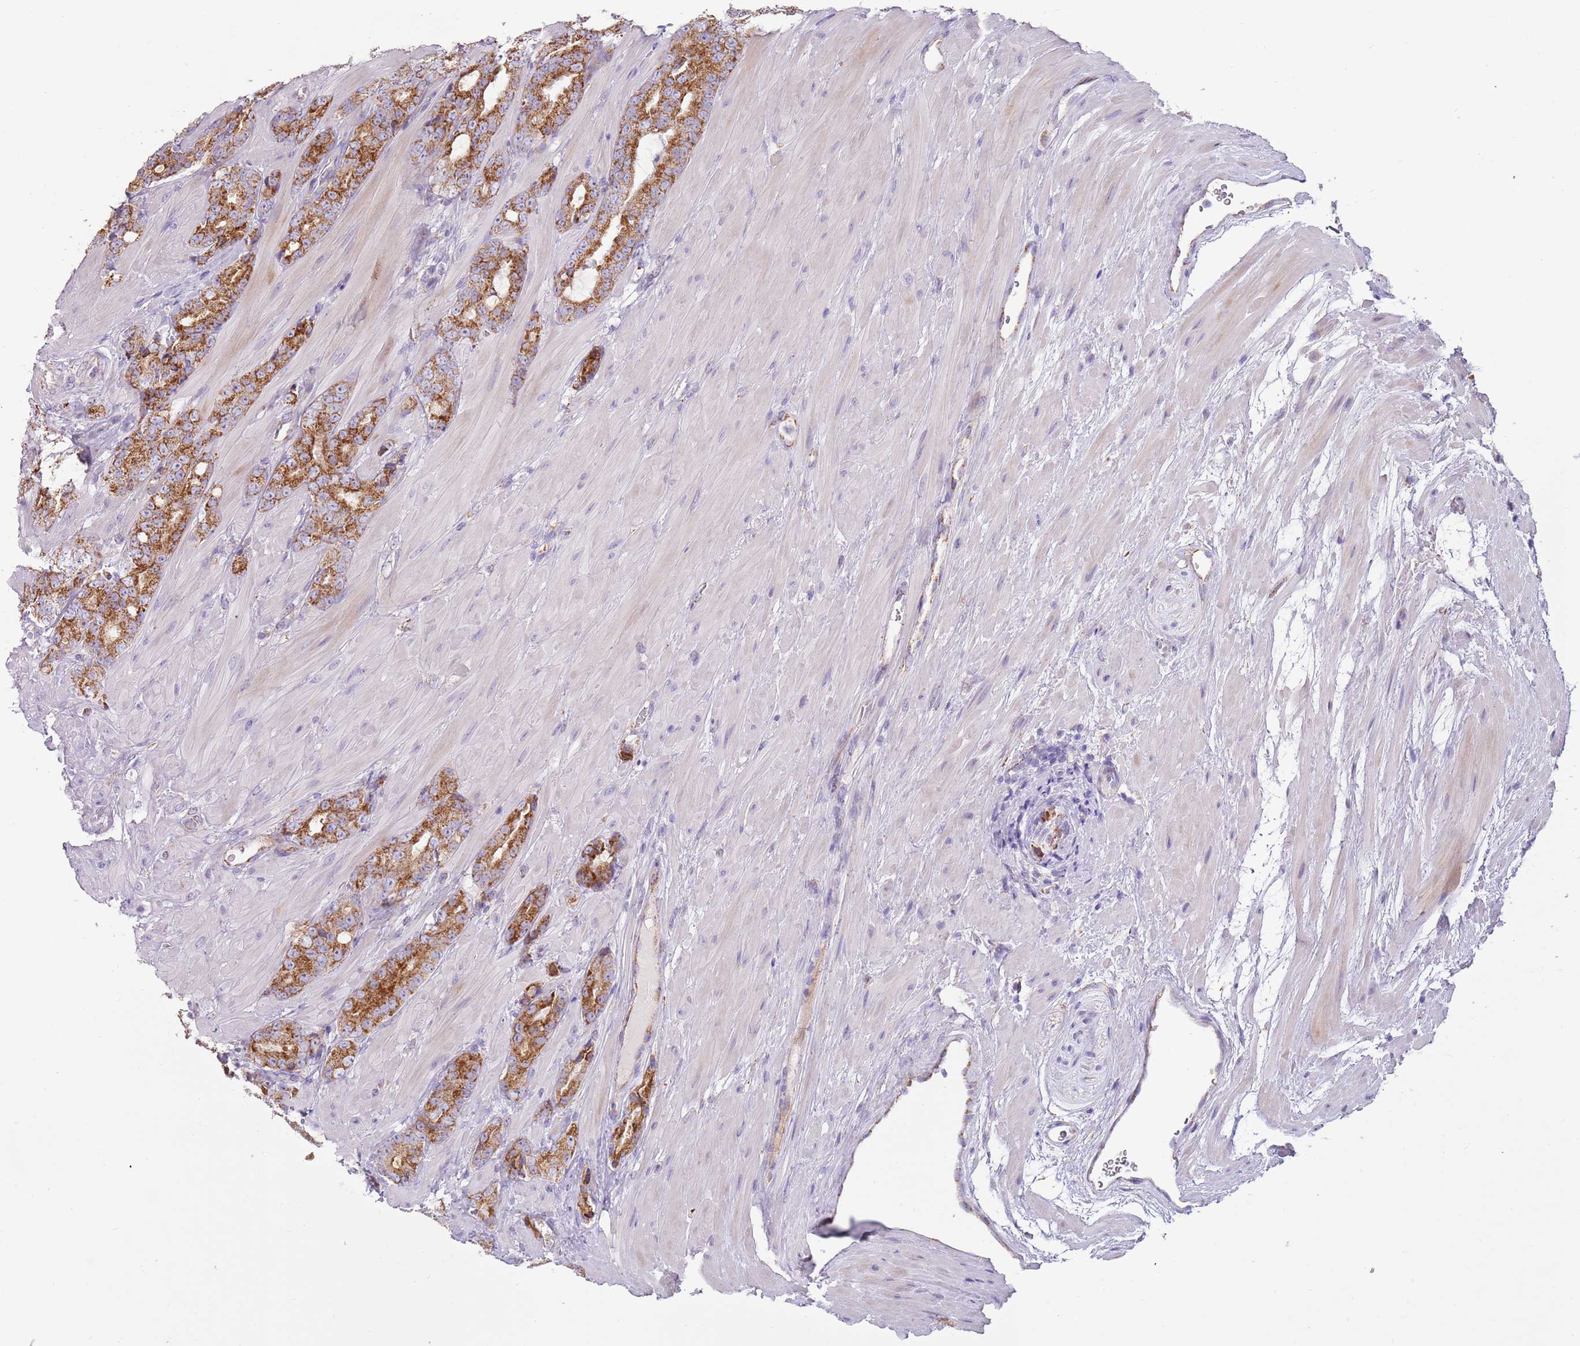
{"staining": {"intensity": "moderate", "quantity": ">75%", "location": "cytoplasmic/membranous"}, "tissue": "prostate cancer", "cell_type": "Tumor cells", "image_type": "cancer", "snomed": [{"axis": "morphology", "description": "Adenocarcinoma, High grade"}, {"axis": "topography", "description": "Prostate"}], "caption": "Prostate adenocarcinoma (high-grade) stained for a protein (brown) reveals moderate cytoplasmic/membranous positive staining in about >75% of tumor cells.", "gene": "RNF222", "patient": {"sex": "male", "age": 62}}